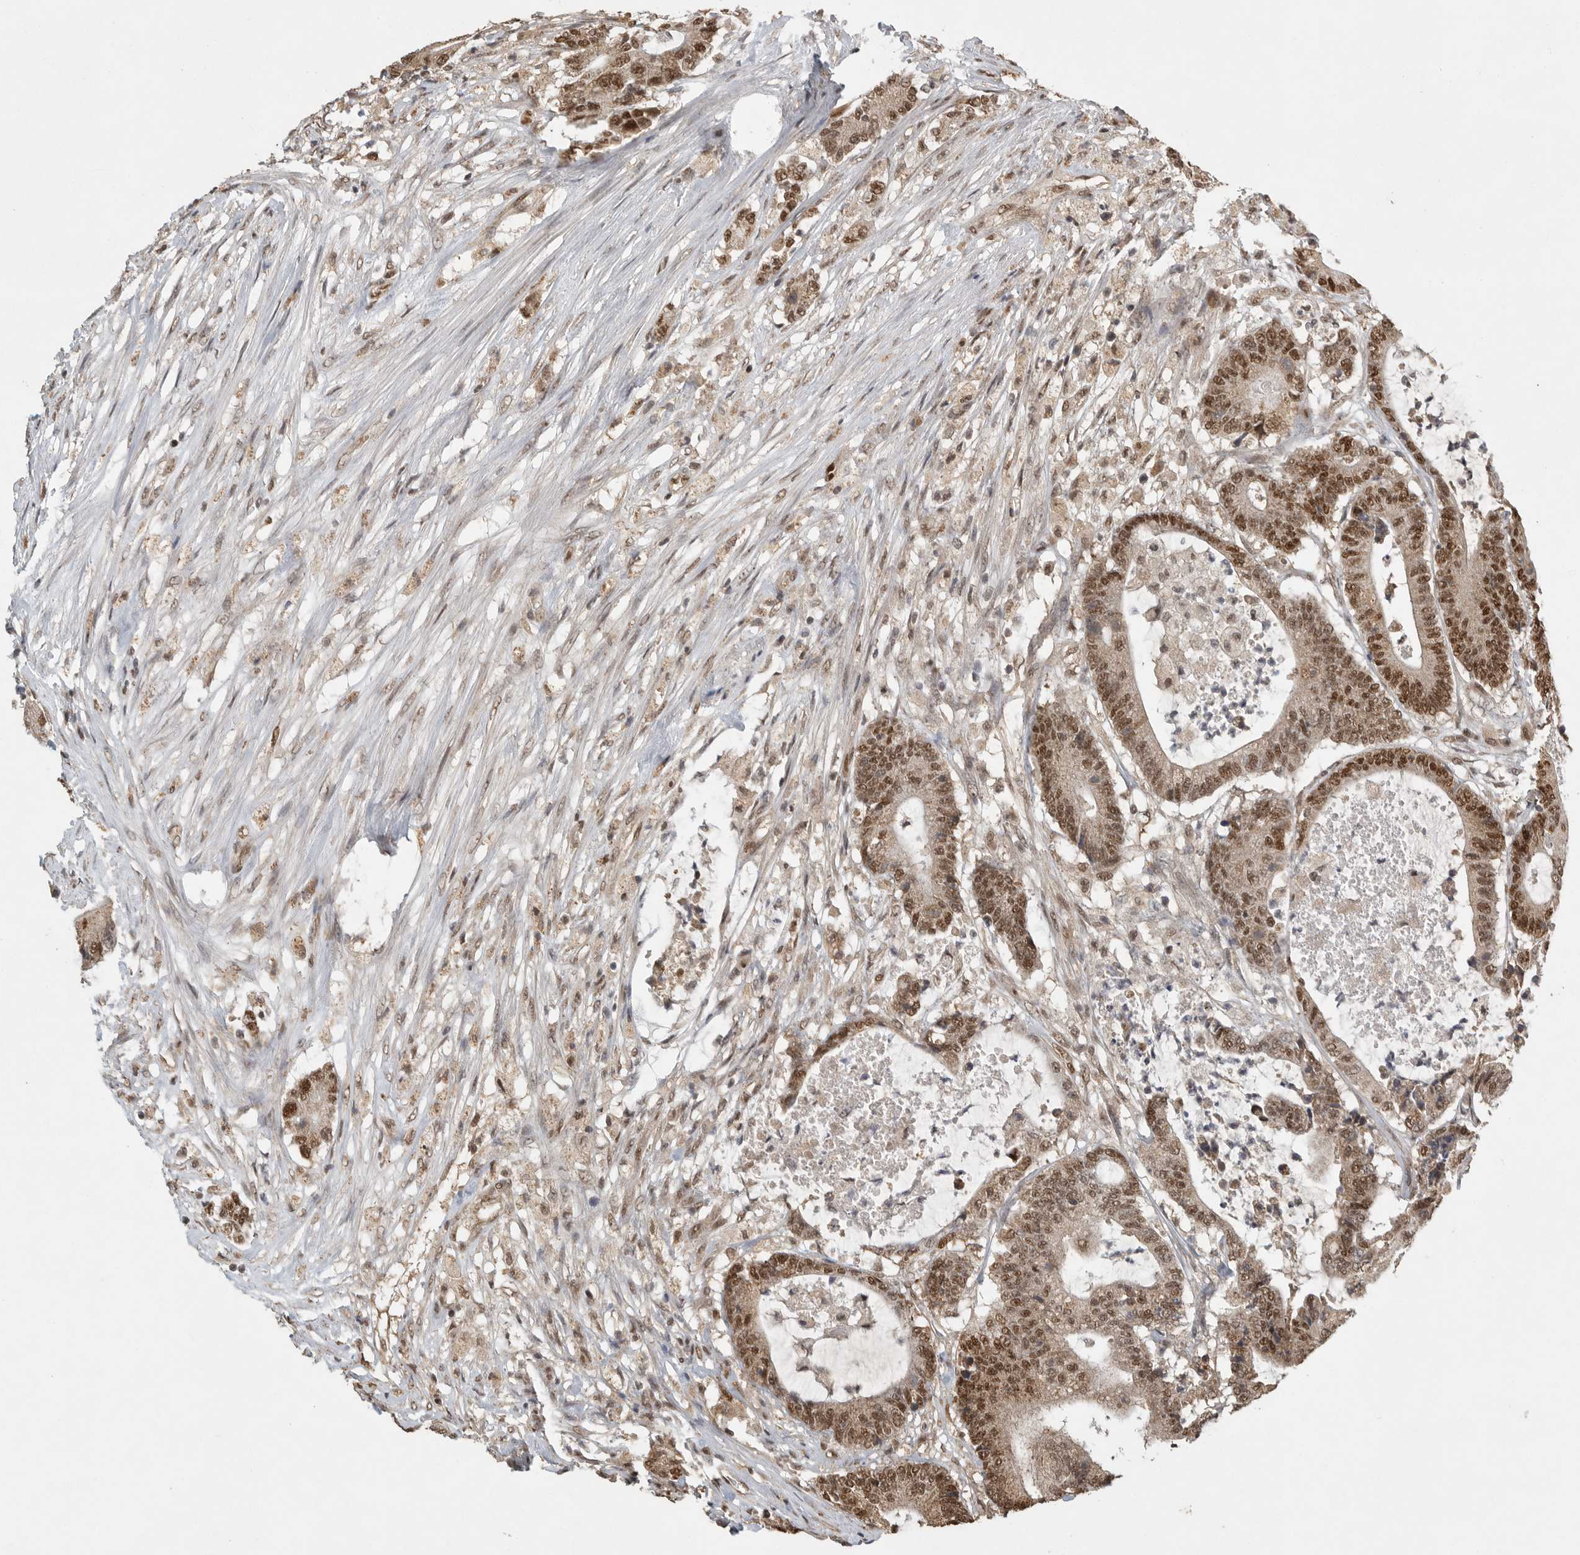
{"staining": {"intensity": "moderate", "quantity": ">75%", "location": "cytoplasmic/membranous,nuclear"}, "tissue": "colorectal cancer", "cell_type": "Tumor cells", "image_type": "cancer", "snomed": [{"axis": "morphology", "description": "Adenocarcinoma, NOS"}, {"axis": "topography", "description": "Colon"}], "caption": "This is a histology image of immunohistochemistry (IHC) staining of colorectal cancer, which shows moderate positivity in the cytoplasmic/membranous and nuclear of tumor cells.", "gene": "DFFA", "patient": {"sex": "female", "age": 84}}